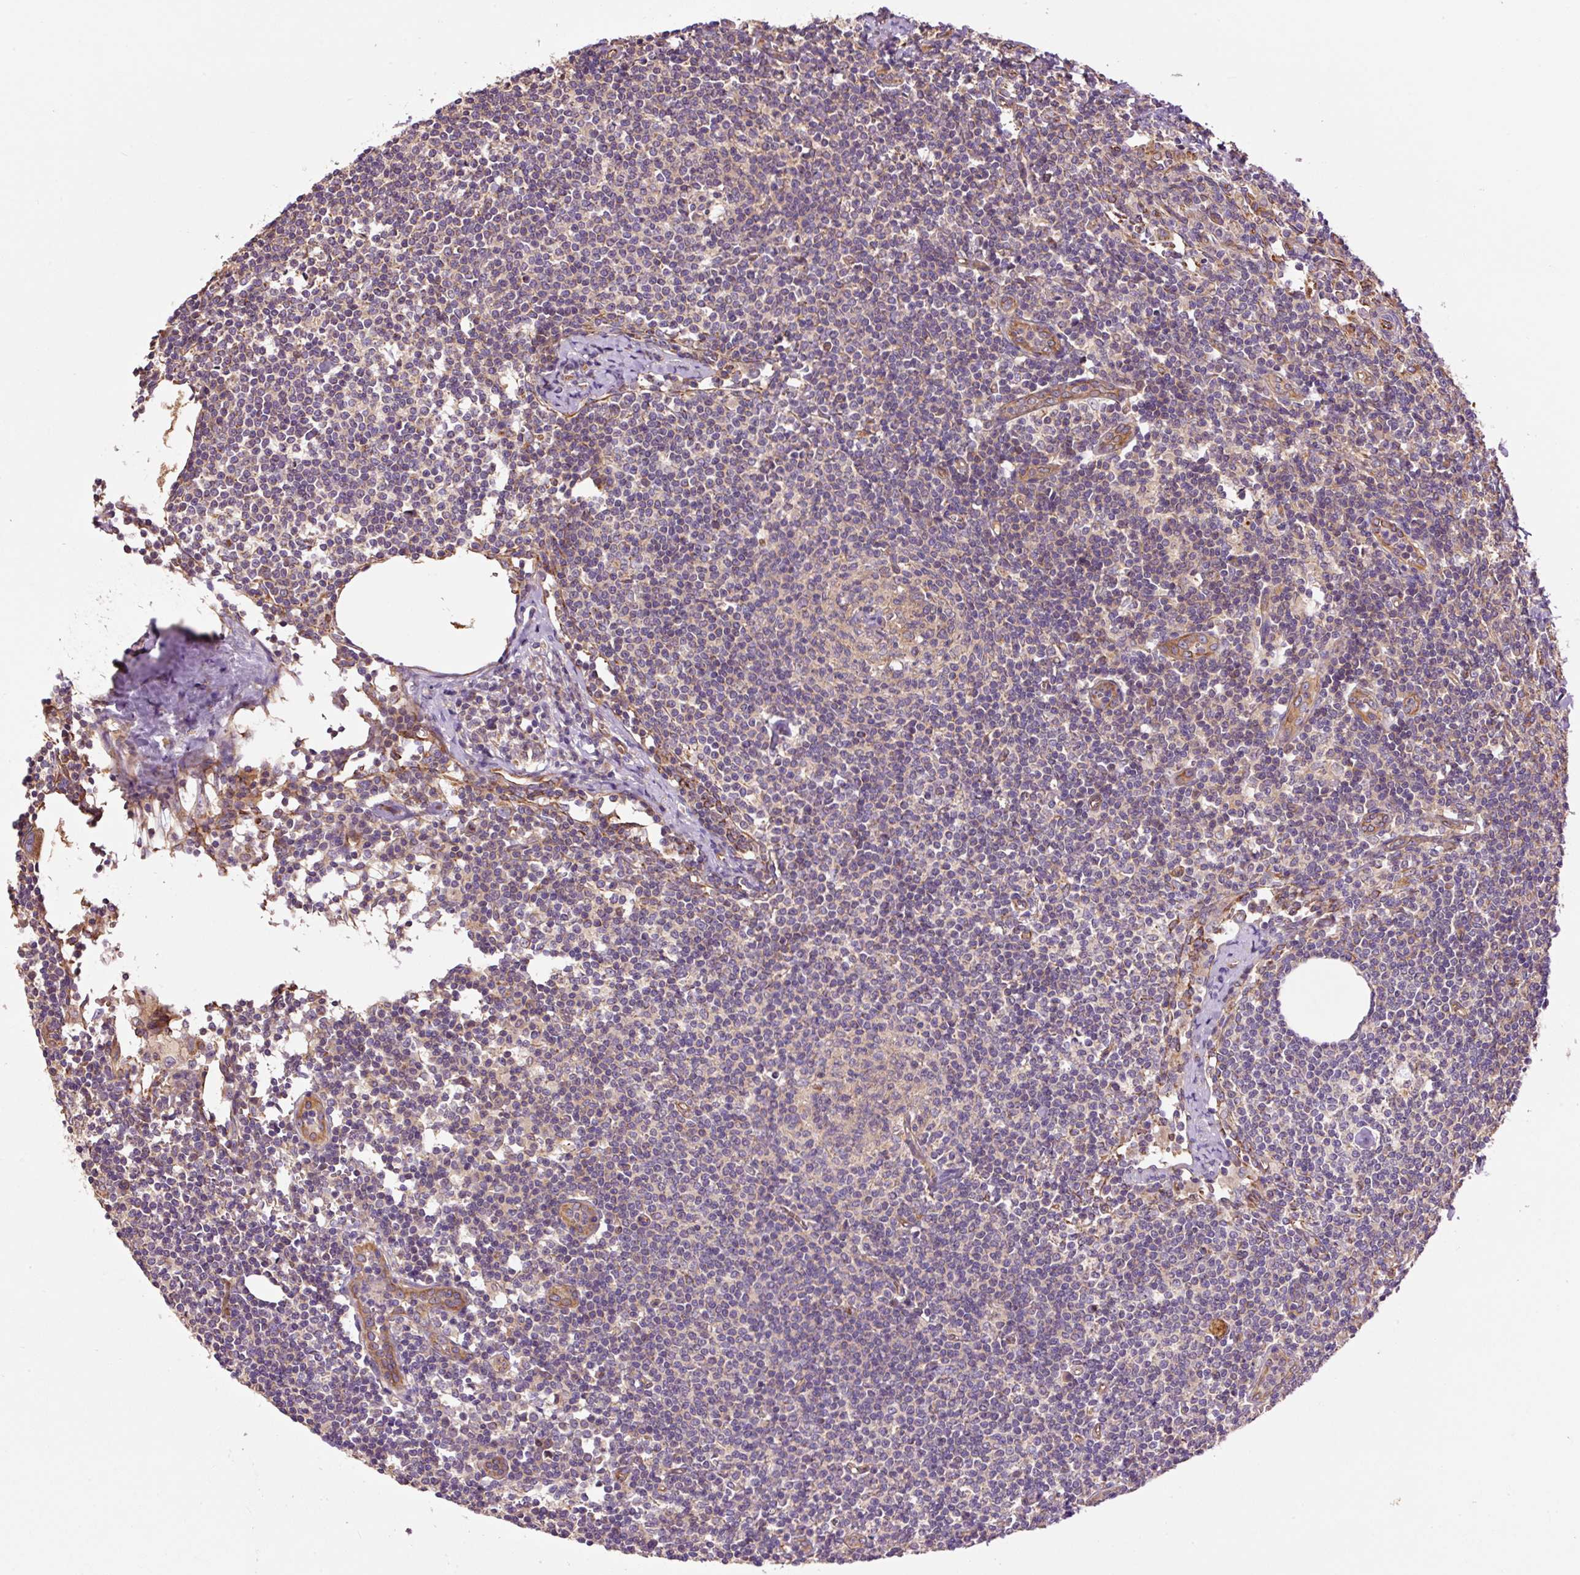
{"staining": {"intensity": "negative", "quantity": "none", "location": "none"}, "tissue": "lymph node", "cell_type": "Germinal center cells", "image_type": "normal", "snomed": [{"axis": "morphology", "description": "Normal tissue, NOS"}, {"axis": "topography", "description": "Lymph node"}], "caption": "DAB (3,3'-diaminobenzidine) immunohistochemical staining of normal lymph node reveals no significant positivity in germinal center cells.", "gene": "PCK2", "patient": {"sex": "female", "age": 59}}